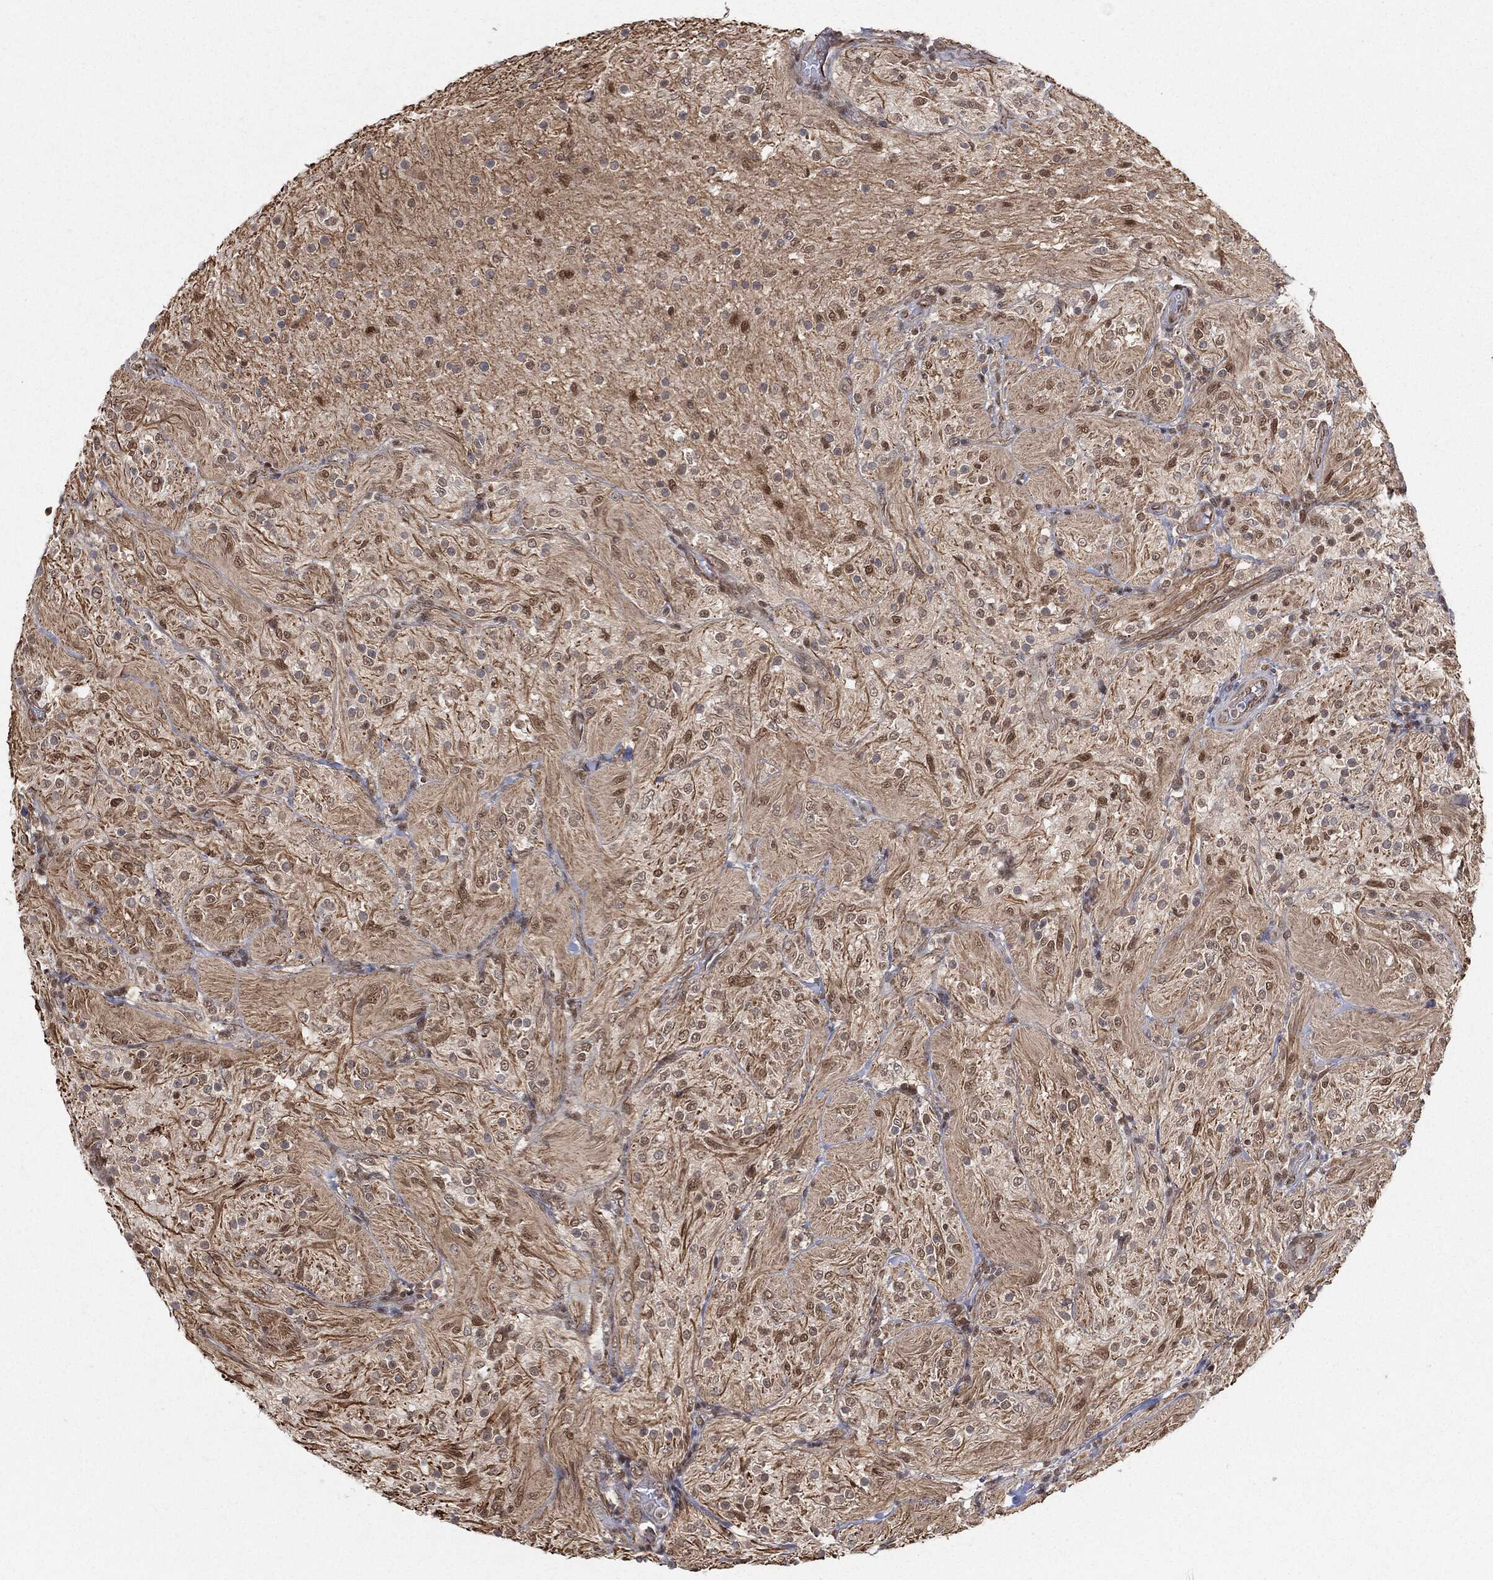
{"staining": {"intensity": "strong", "quantity": "25%-75%", "location": "nuclear"}, "tissue": "glioma", "cell_type": "Tumor cells", "image_type": "cancer", "snomed": [{"axis": "morphology", "description": "Glioma, malignant, Low grade"}, {"axis": "topography", "description": "Brain"}], "caption": "The immunohistochemical stain labels strong nuclear staining in tumor cells of glioma tissue.", "gene": "TP53RK", "patient": {"sex": "male", "age": 3}}